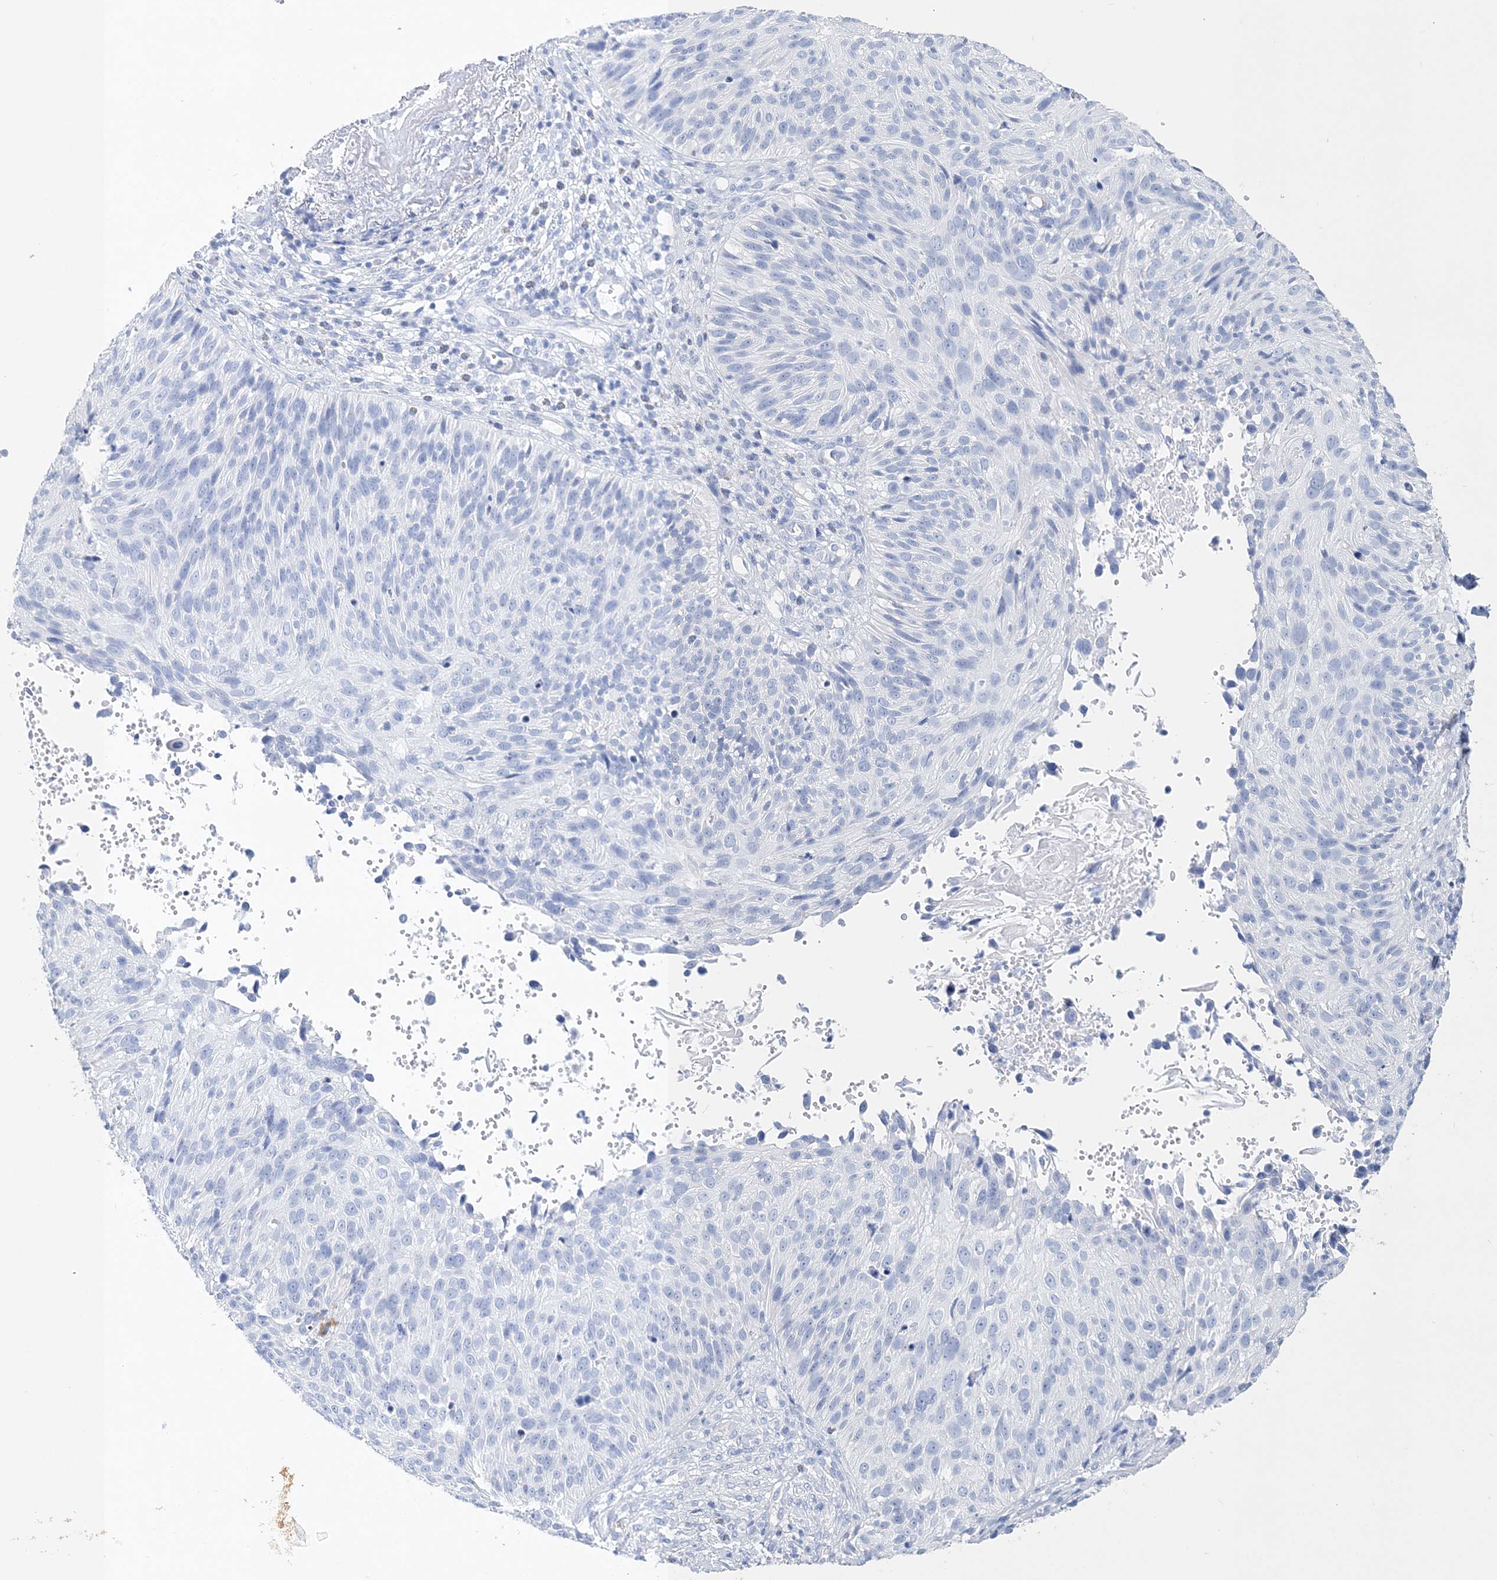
{"staining": {"intensity": "negative", "quantity": "none", "location": "none"}, "tissue": "cervical cancer", "cell_type": "Tumor cells", "image_type": "cancer", "snomed": [{"axis": "morphology", "description": "Squamous cell carcinoma, NOS"}, {"axis": "topography", "description": "Cervix"}], "caption": "Cervical squamous cell carcinoma was stained to show a protein in brown. There is no significant expression in tumor cells.", "gene": "TSPYL6", "patient": {"sex": "female", "age": 74}}